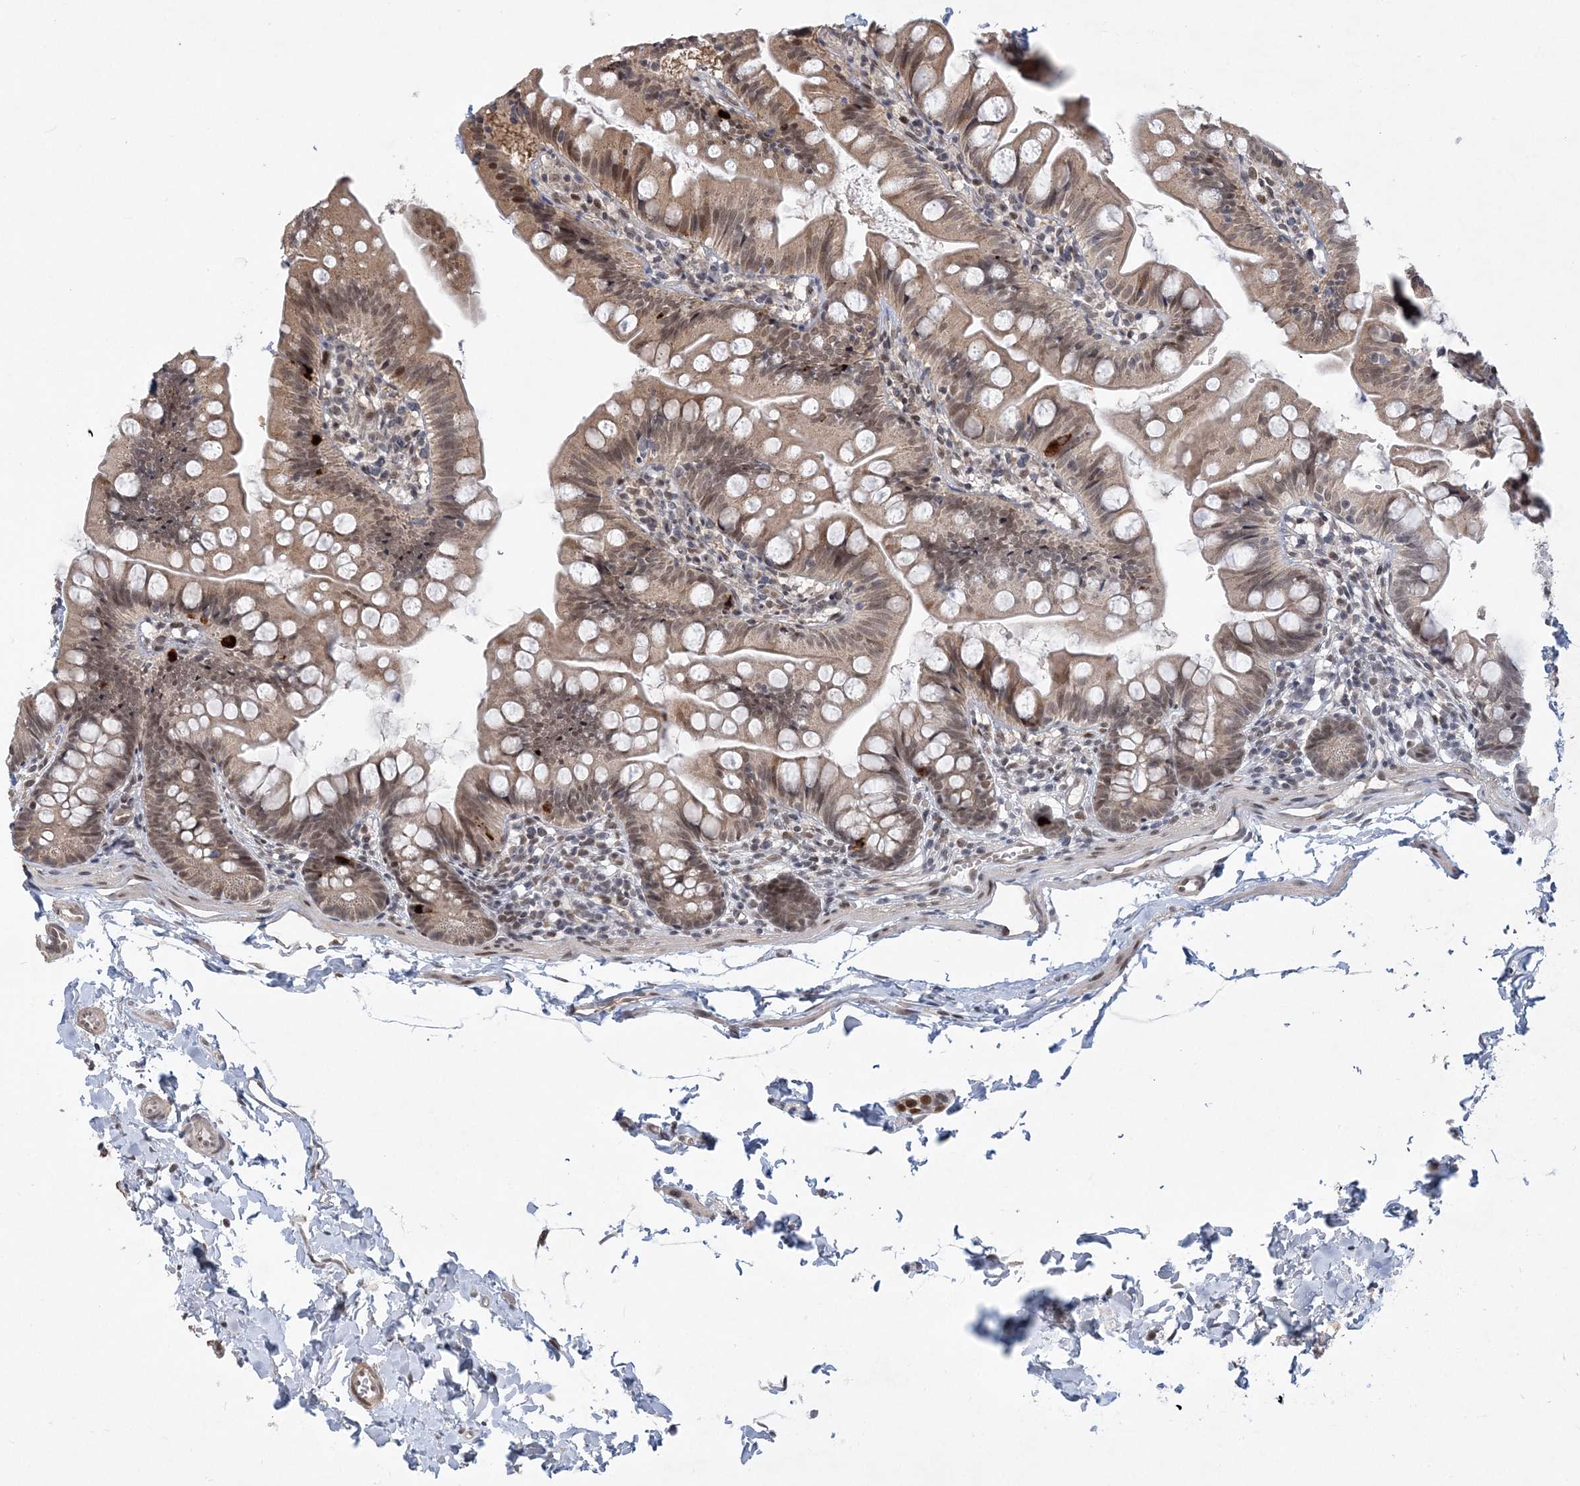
{"staining": {"intensity": "strong", "quantity": "<25%", "location": "cytoplasmic/membranous,nuclear"}, "tissue": "small intestine", "cell_type": "Glandular cells", "image_type": "normal", "snomed": [{"axis": "morphology", "description": "Normal tissue, NOS"}, {"axis": "topography", "description": "Small intestine"}], "caption": "Immunohistochemistry (IHC) image of benign small intestine: human small intestine stained using IHC shows medium levels of strong protein expression localized specifically in the cytoplasmic/membranous,nuclear of glandular cells, appearing as a cytoplasmic/membranous,nuclear brown color.", "gene": "WAC", "patient": {"sex": "male", "age": 7}}